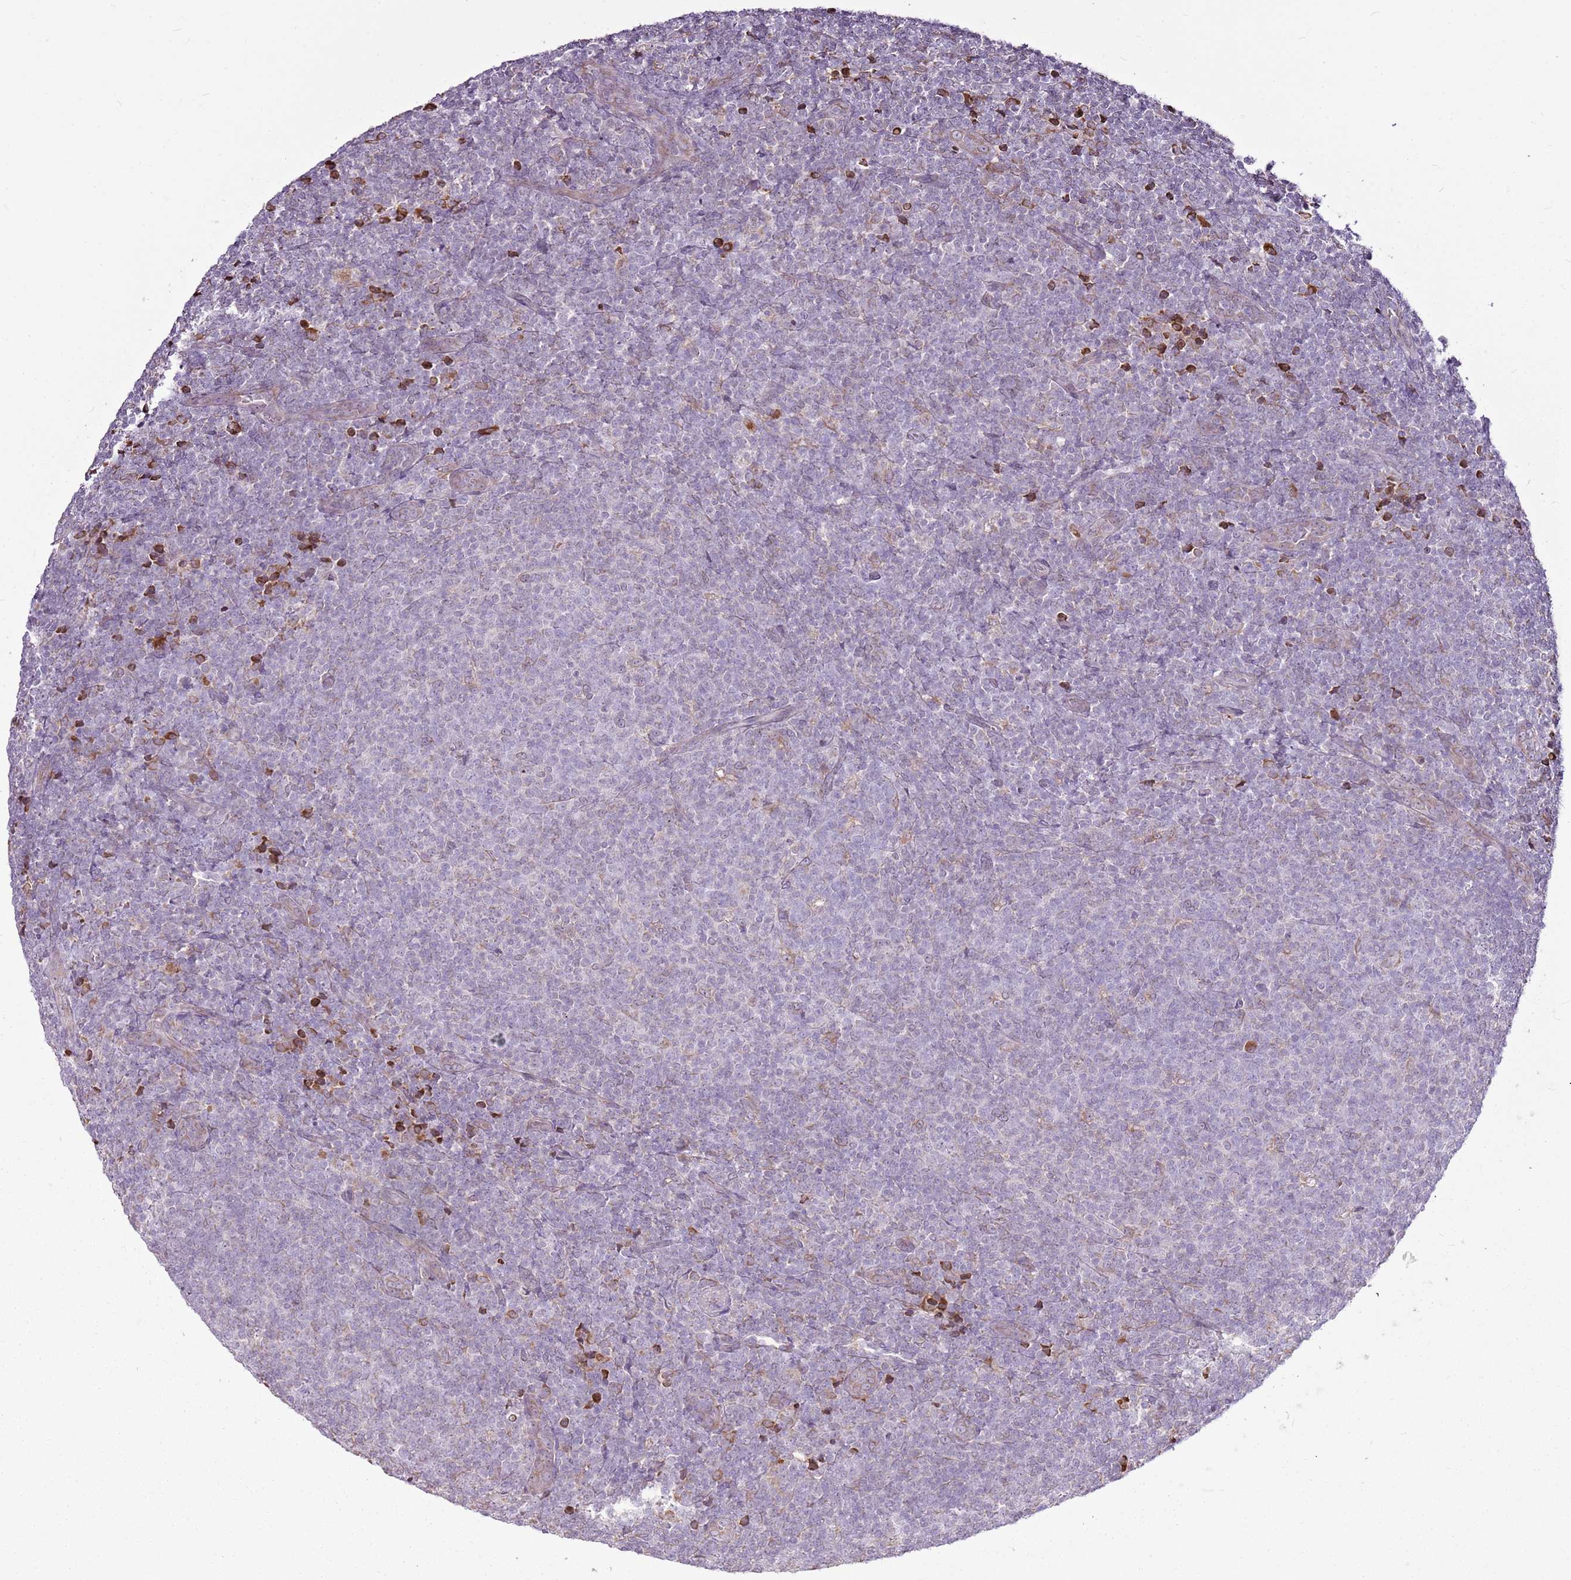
{"staining": {"intensity": "negative", "quantity": "none", "location": "none"}, "tissue": "lymphoma", "cell_type": "Tumor cells", "image_type": "cancer", "snomed": [{"axis": "morphology", "description": "Malignant lymphoma, non-Hodgkin's type, Low grade"}, {"axis": "topography", "description": "Lymph node"}], "caption": "An immunohistochemistry histopathology image of lymphoma is shown. There is no staining in tumor cells of lymphoma.", "gene": "TMED10", "patient": {"sex": "male", "age": 66}}